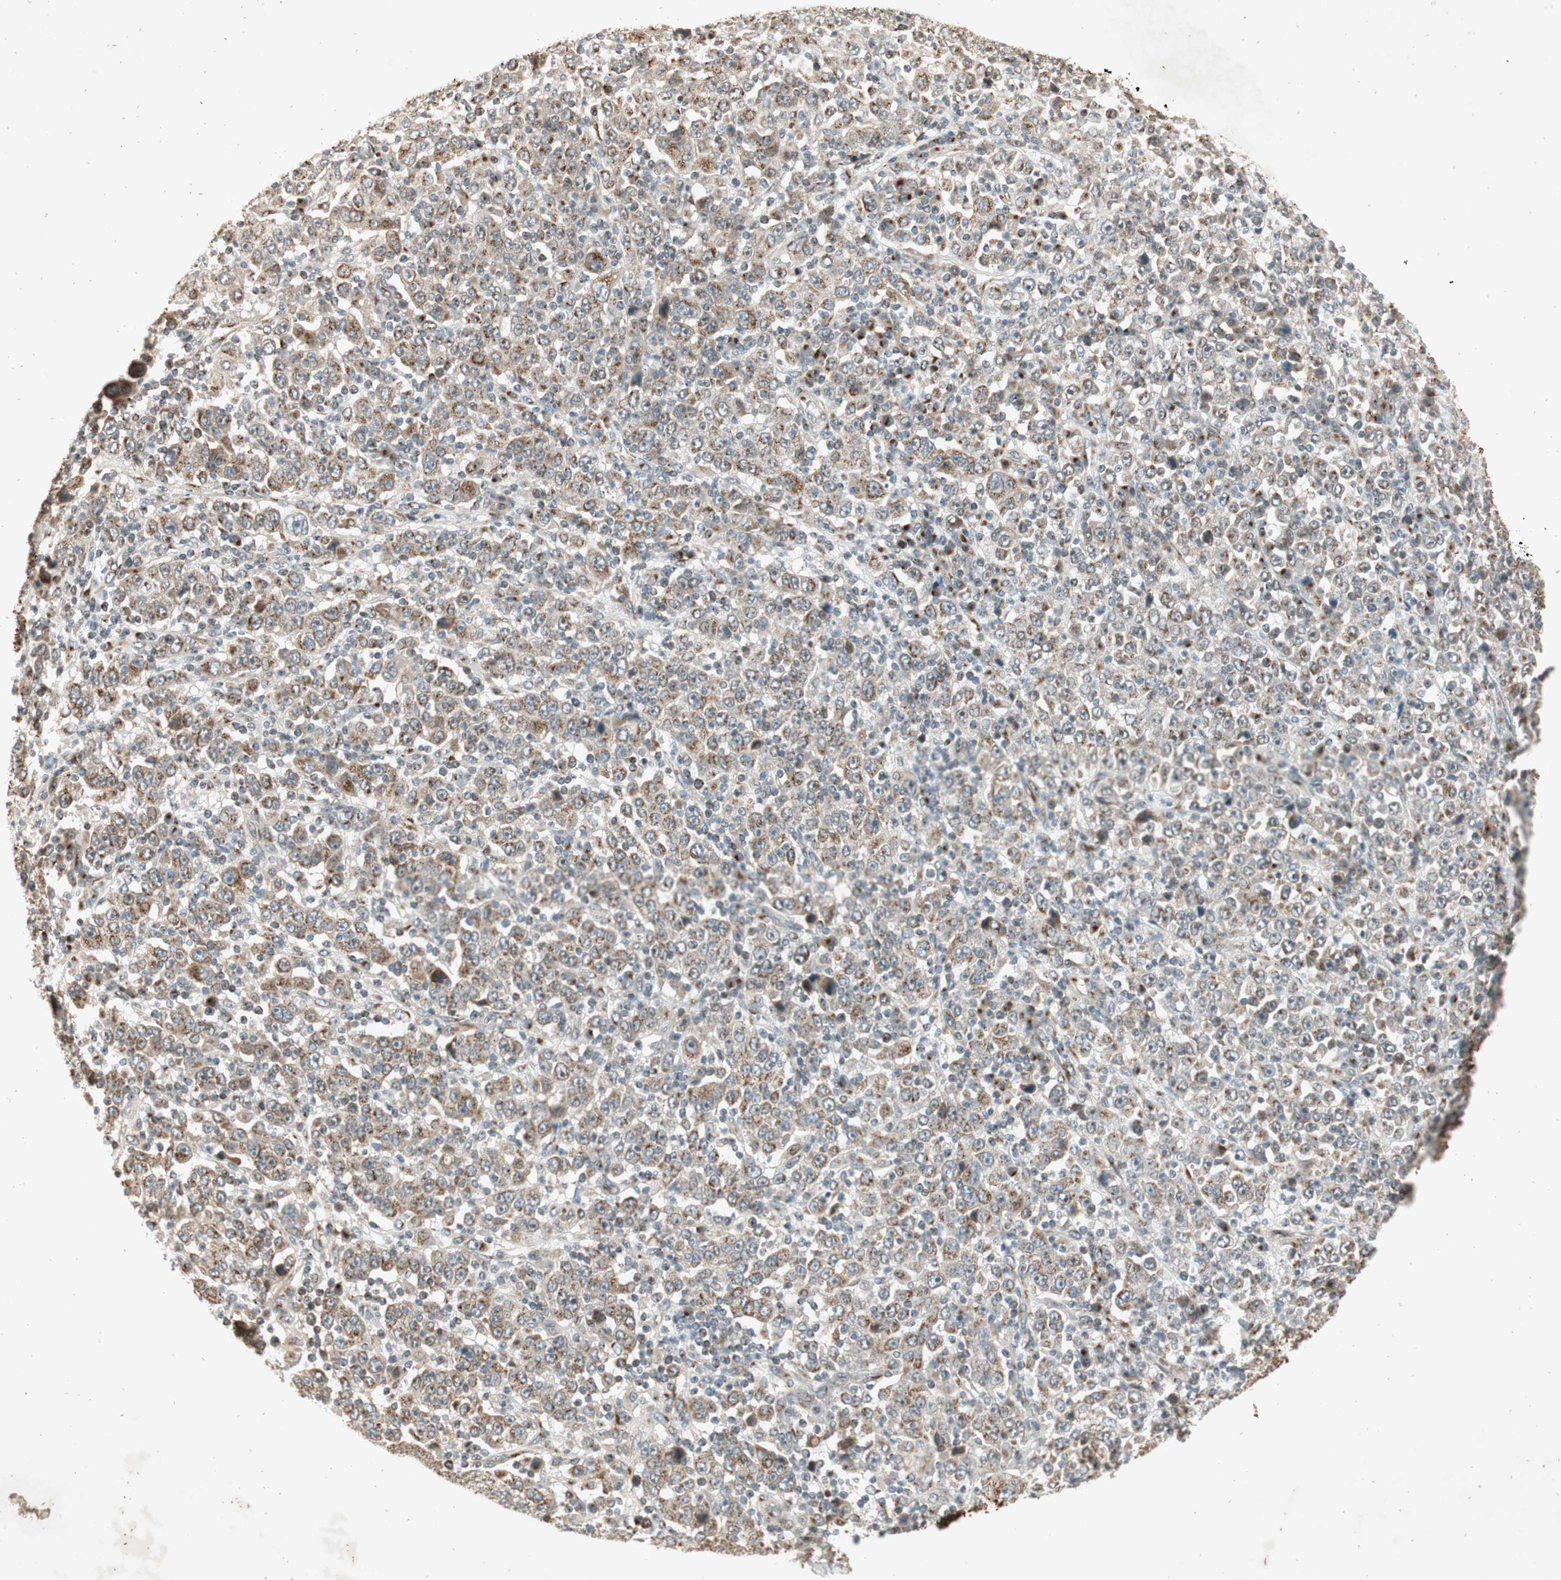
{"staining": {"intensity": "weak", "quantity": ">75%", "location": "cytoplasmic/membranous"}, "tissue": "stomach cancer", "cell_type": "Tumor cells", "image_type": "cancer", "snomed": [{"axis": "morphology", "description": "Normal tissue, NOS"}, {"axis": "morphology", "description": "Adenocarcinoma, NOS"}, {"axis": "topography", "description": "Stomach, upper"}, {"axis": "topography", "description": "Stomach"}], "caption": "Approximately >75% of tumor cells in human stomach cancer reveal weak cytoplasmic/membranous protein expression as visualized by brown immunohistochemical staining.", "gene": "NEO1", "patient": {"sex": "male", "age": 59}}